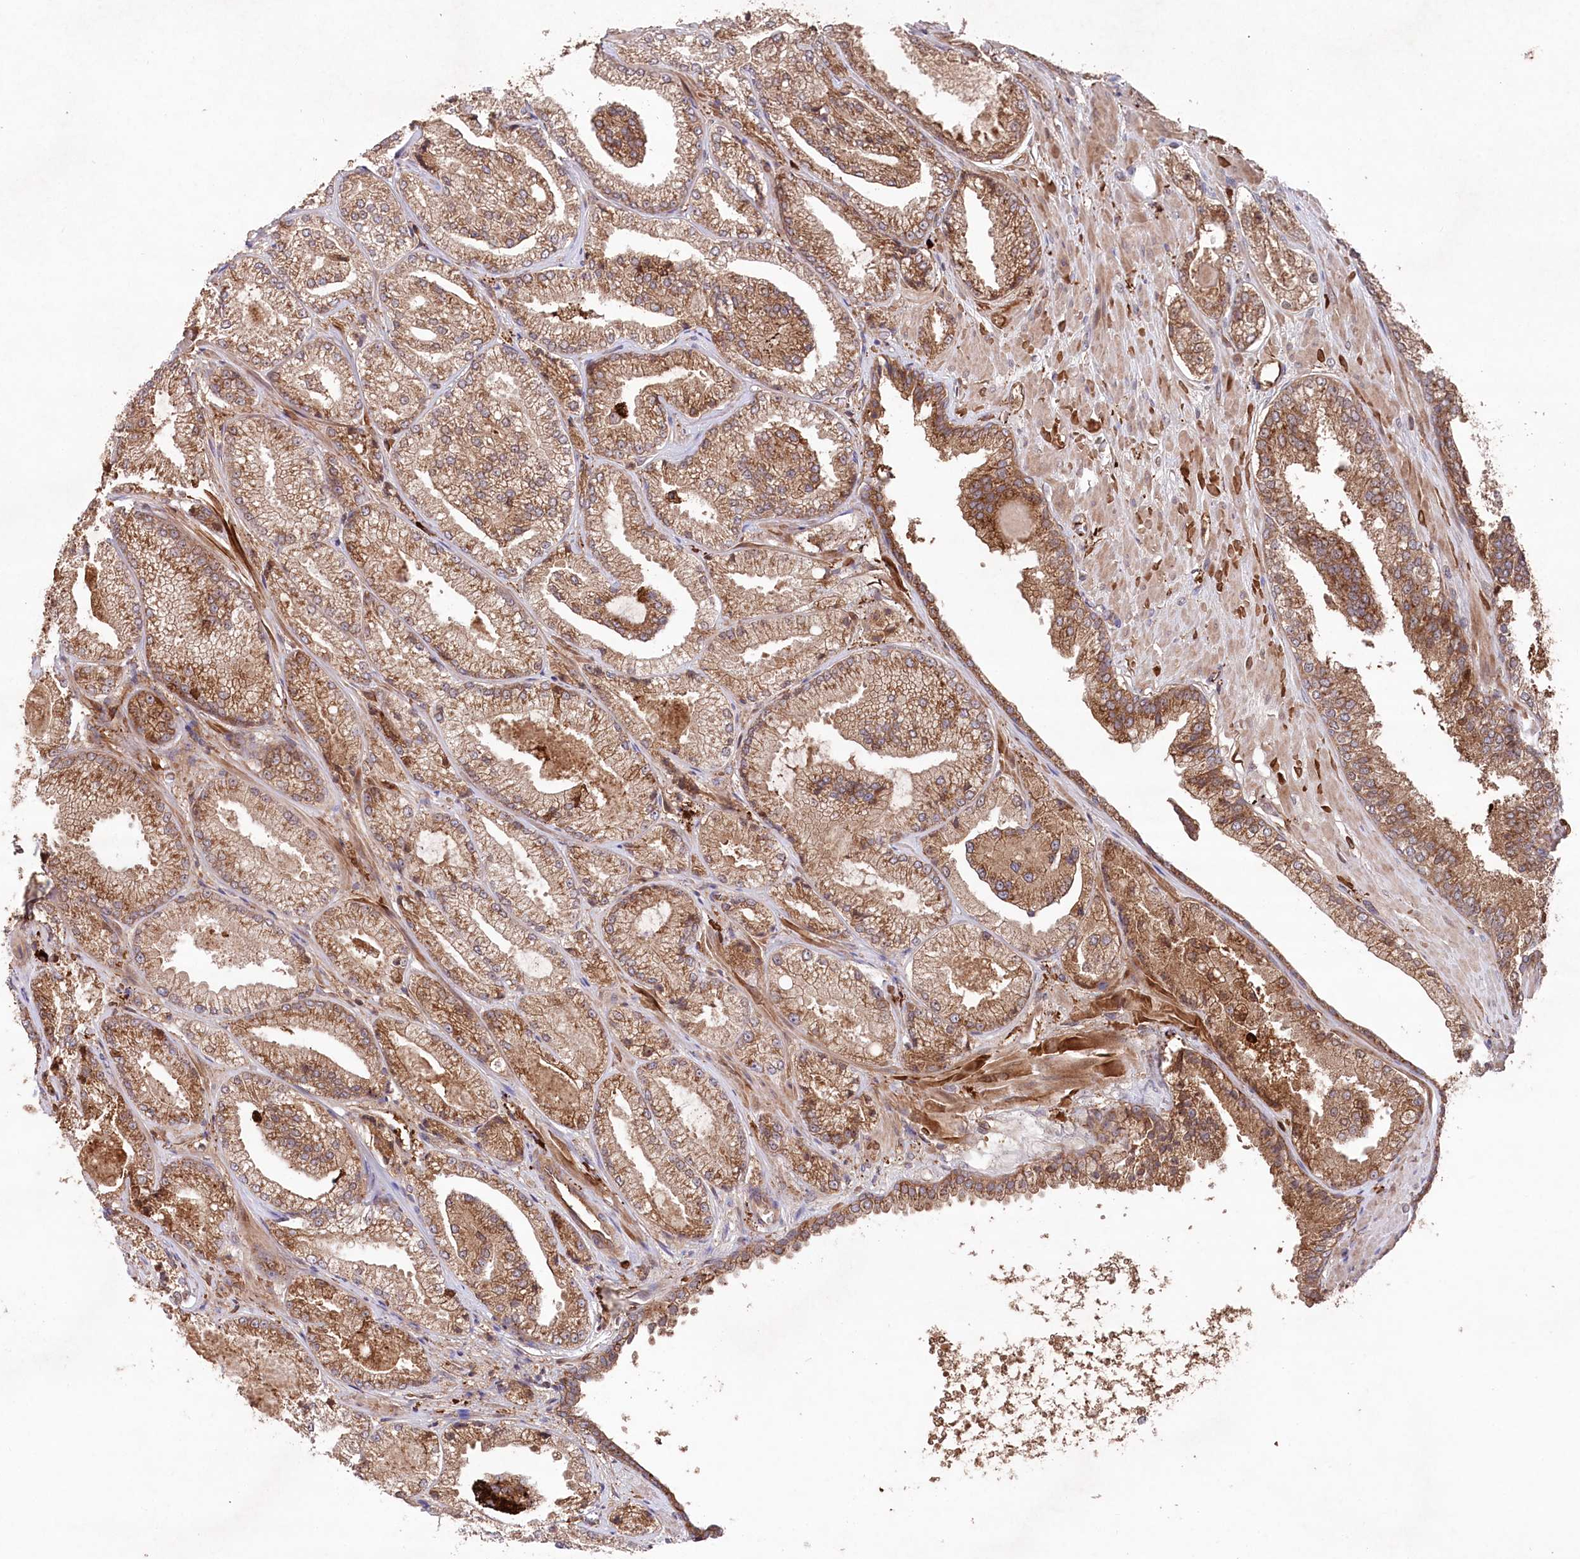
{"staining": {"intensity": "moderate", "quantity": ">75%", "location": "cytoplasmic/membranous,nuclear"}, "tissue": "prostate cancer", "cell_type": "Tumor cells", "image_type": "cancer", "snomed": [{"axis": "morphology", "description": "Adenocarcinoma, High grade"}, {"axis": "topography", "description": "Prostate"}], "caption": "Tumor cells reveal moderate cytoplasmic/membranous and nuclear staining in approximately >75% of cells in prostate cancer. (DAB = brown stain, brightfield microscopy at high magnification).", "gene": "PPP1R21", "patient": {"sex": "male", "age": 73}}